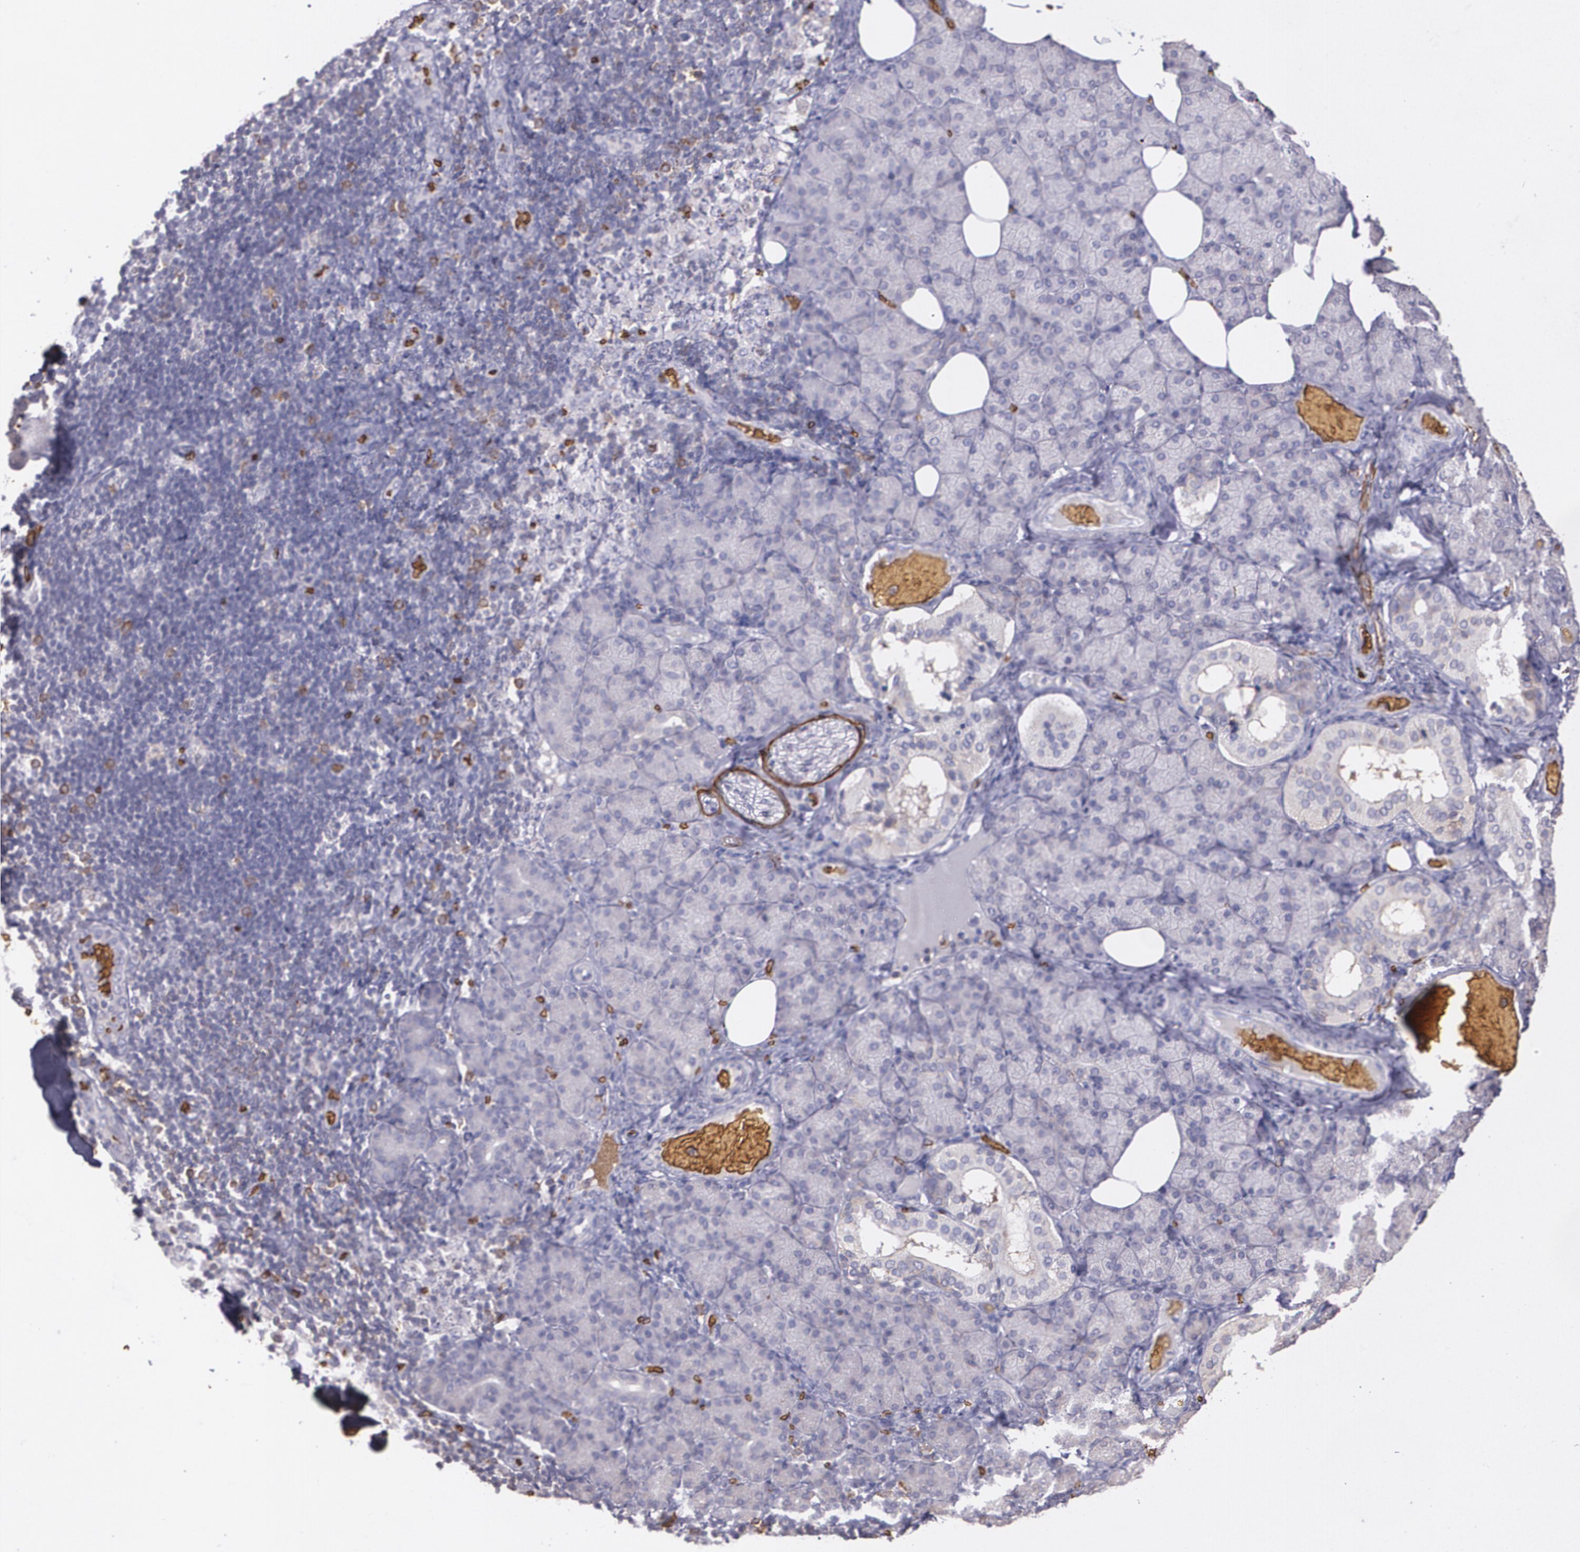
{"staining": {"intensity": "negative", "quantity": "none", "location": "none"}, "tissue": "salivary gland", "cell_type": "Glandular cells", "image_type": "normal", "snomed": [{"axis": "morphology", "description": "Normal tissue, NOS"}, {"axis": "topography", "description": "Lymph node"}, {"axis": "topography", "description": "Salivary gland"}], "caption": "The immunohistochemistry histopathology image has no significant positivity in glandular cells of salivary gland. (DAB immunohistochemistry with hematoxylin counter stain).", "gene": "SLC2A1", "patient": {"sex": "male", "age": 8}}